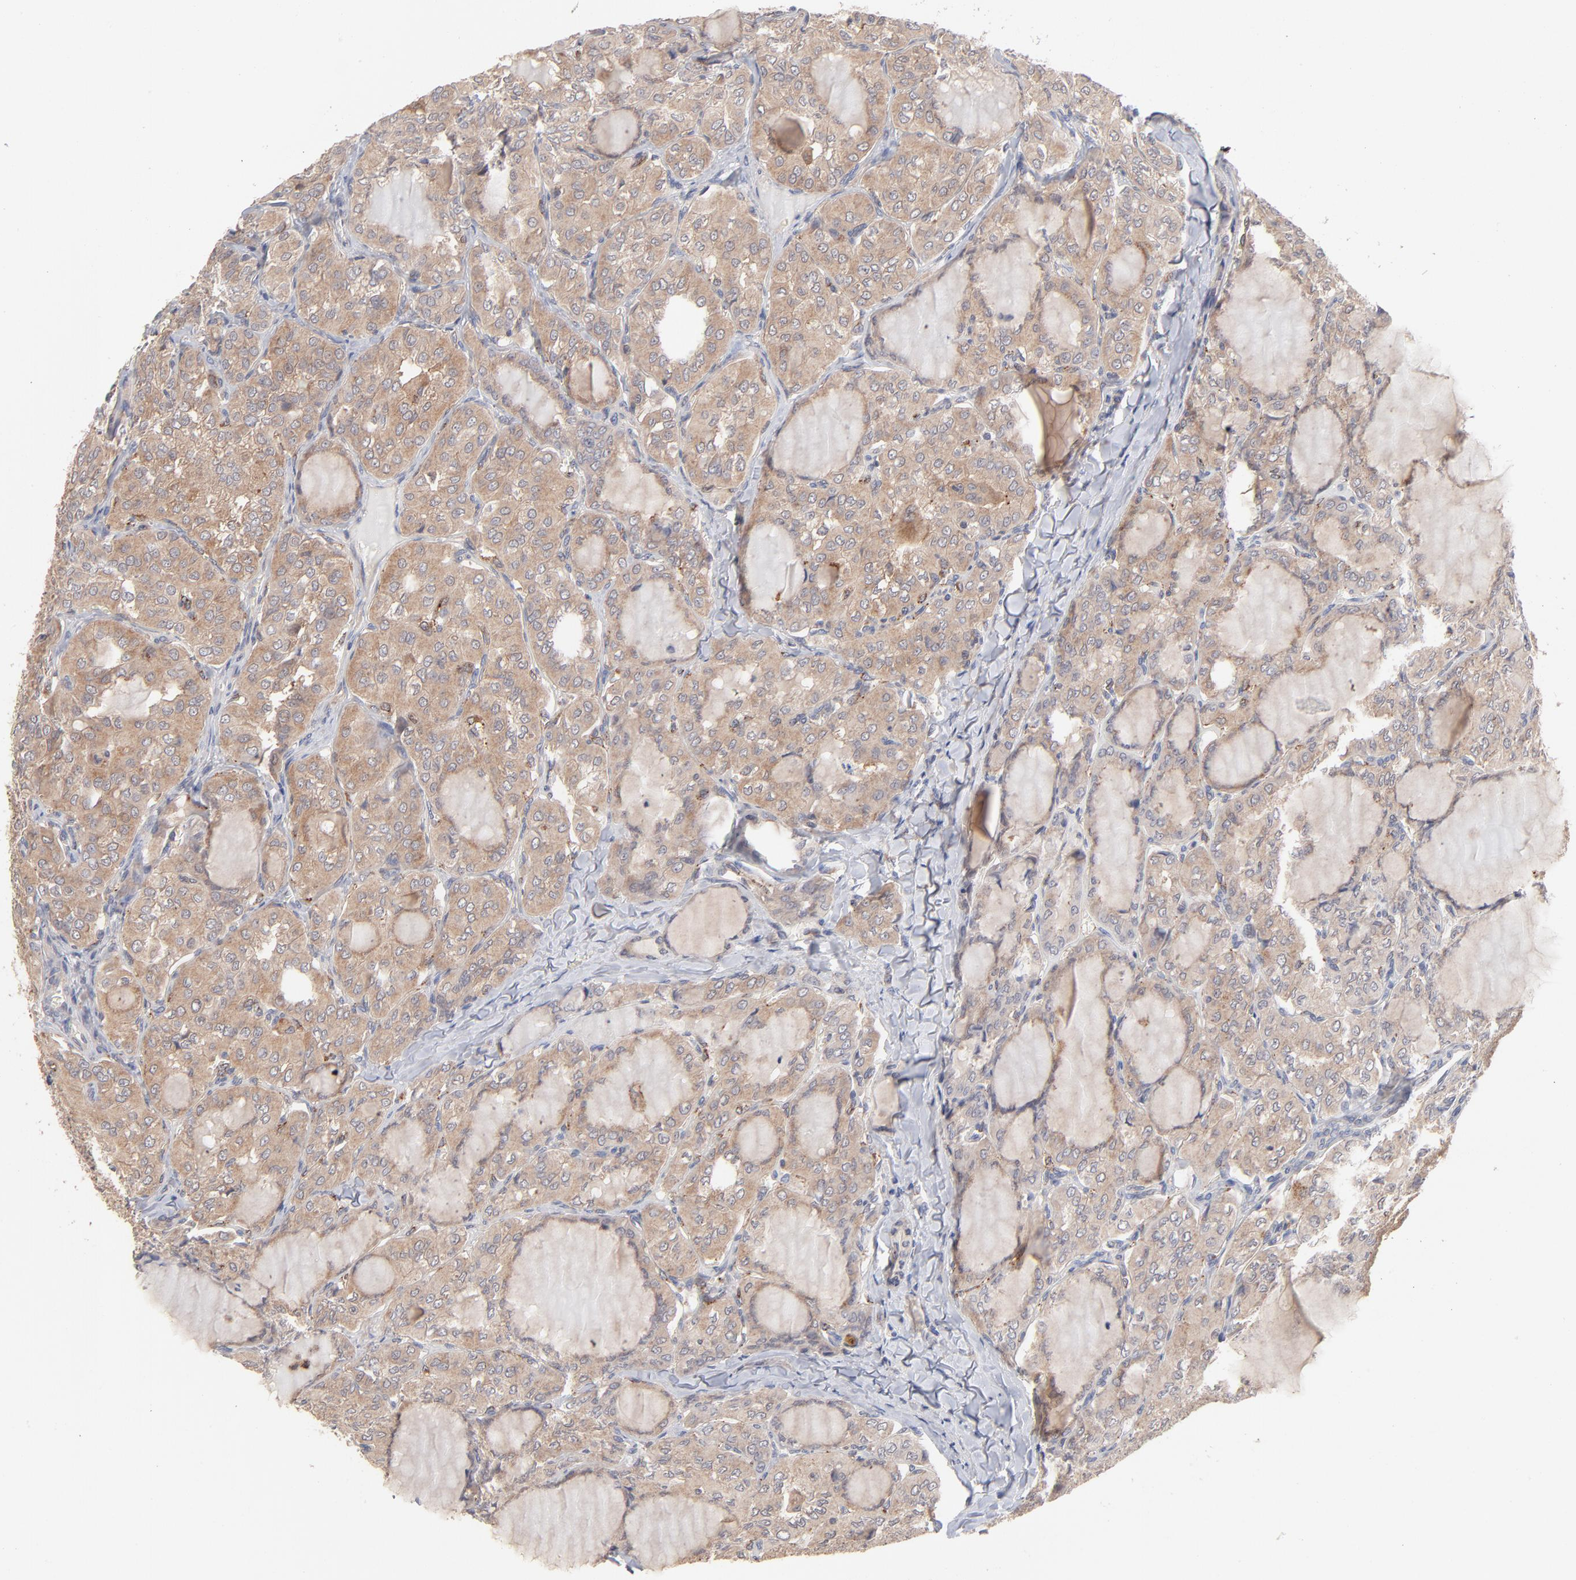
{"staining": {"intensity": "weak", "quantity": ">75%", "location": "cytoplasmic/membranous"}, "tissue": "thyroid cancer", "cell_type": "Tumor cells", "image_type": "cancer", "snomed": [{"axis": "morphology", "description": "Papillary adenocarcinoma, NOS"}, {"axis": "topography", "description": "Thyroid gland"}], "caption": "Immunohistochemistry (IHC) of papillary adenocarcinoma (thyroid) reveals low levels of weak cytoplasmic/membranous staining in approximately >75% of tumor cells. (IHC, brightfield microscopy, high magnification).", "gene": "IVNS1ABP", "patient": {"sex": "male", "age": 20}}